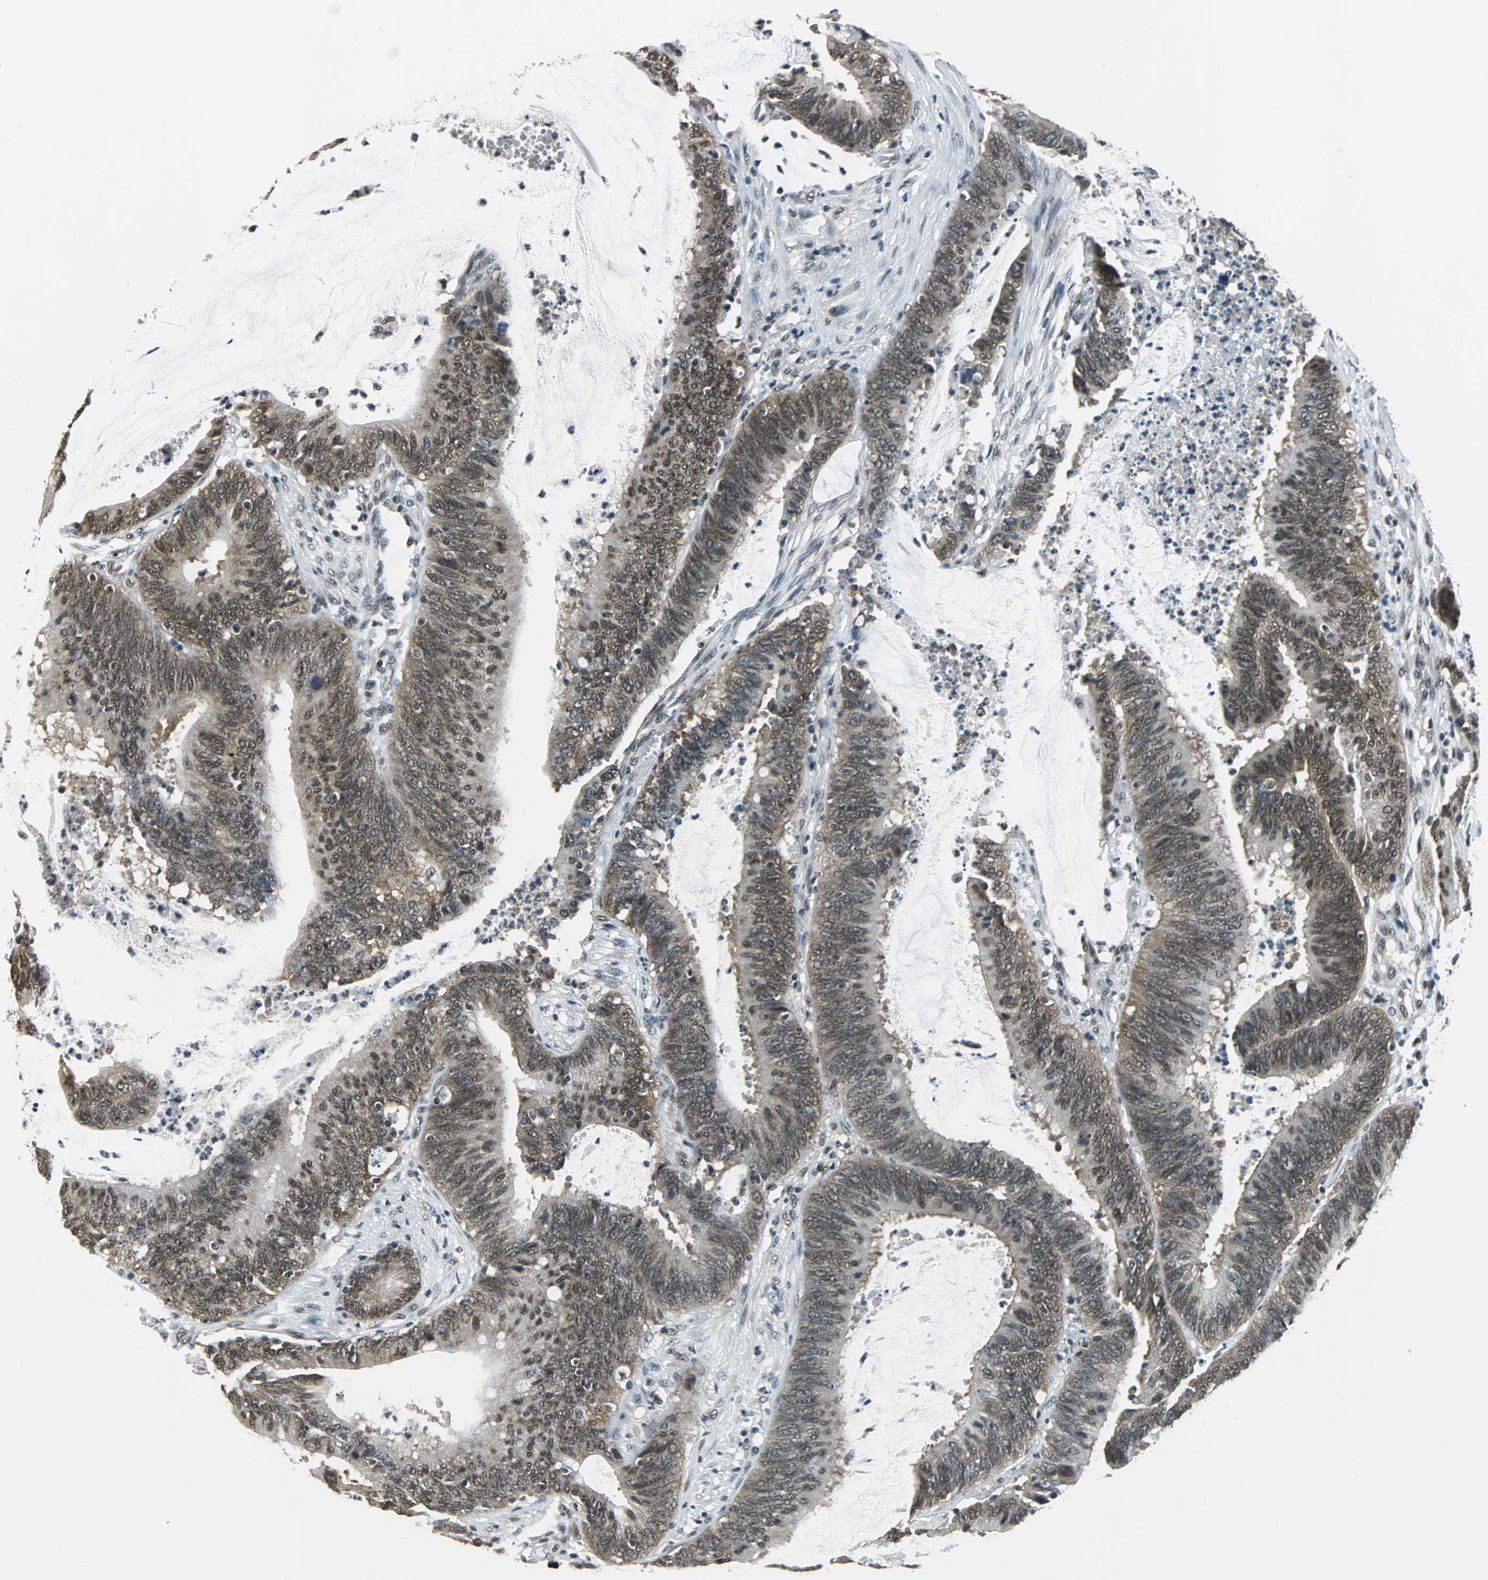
{"staining": {"intensity": "moderate", "quantity": ">75%", "location": "cytoplasmic/membranous,nuclear"}, "tissue": "colorectal cancer", "cell_type": "Tumor cells", "image_type": "cancer", "snomed": [{"axis": "morphology", "description": "Adenocarcinoma, NOS"}, {"axis": "topography", "description": "Rectum"}], "caption": "Immunohistochemical staining of colorectal cancer (adenocarcinoma) shows medium levels of moderate cytoplasmic/membranous and nuclear positivity in approximately >75% of tumor cells. (DAB (3,3'-diaminobenzidine) IHC with brightfield microscopy, high magnification).", "gene": "RBM14", "patient": {"sex": "female", "age": 66}}